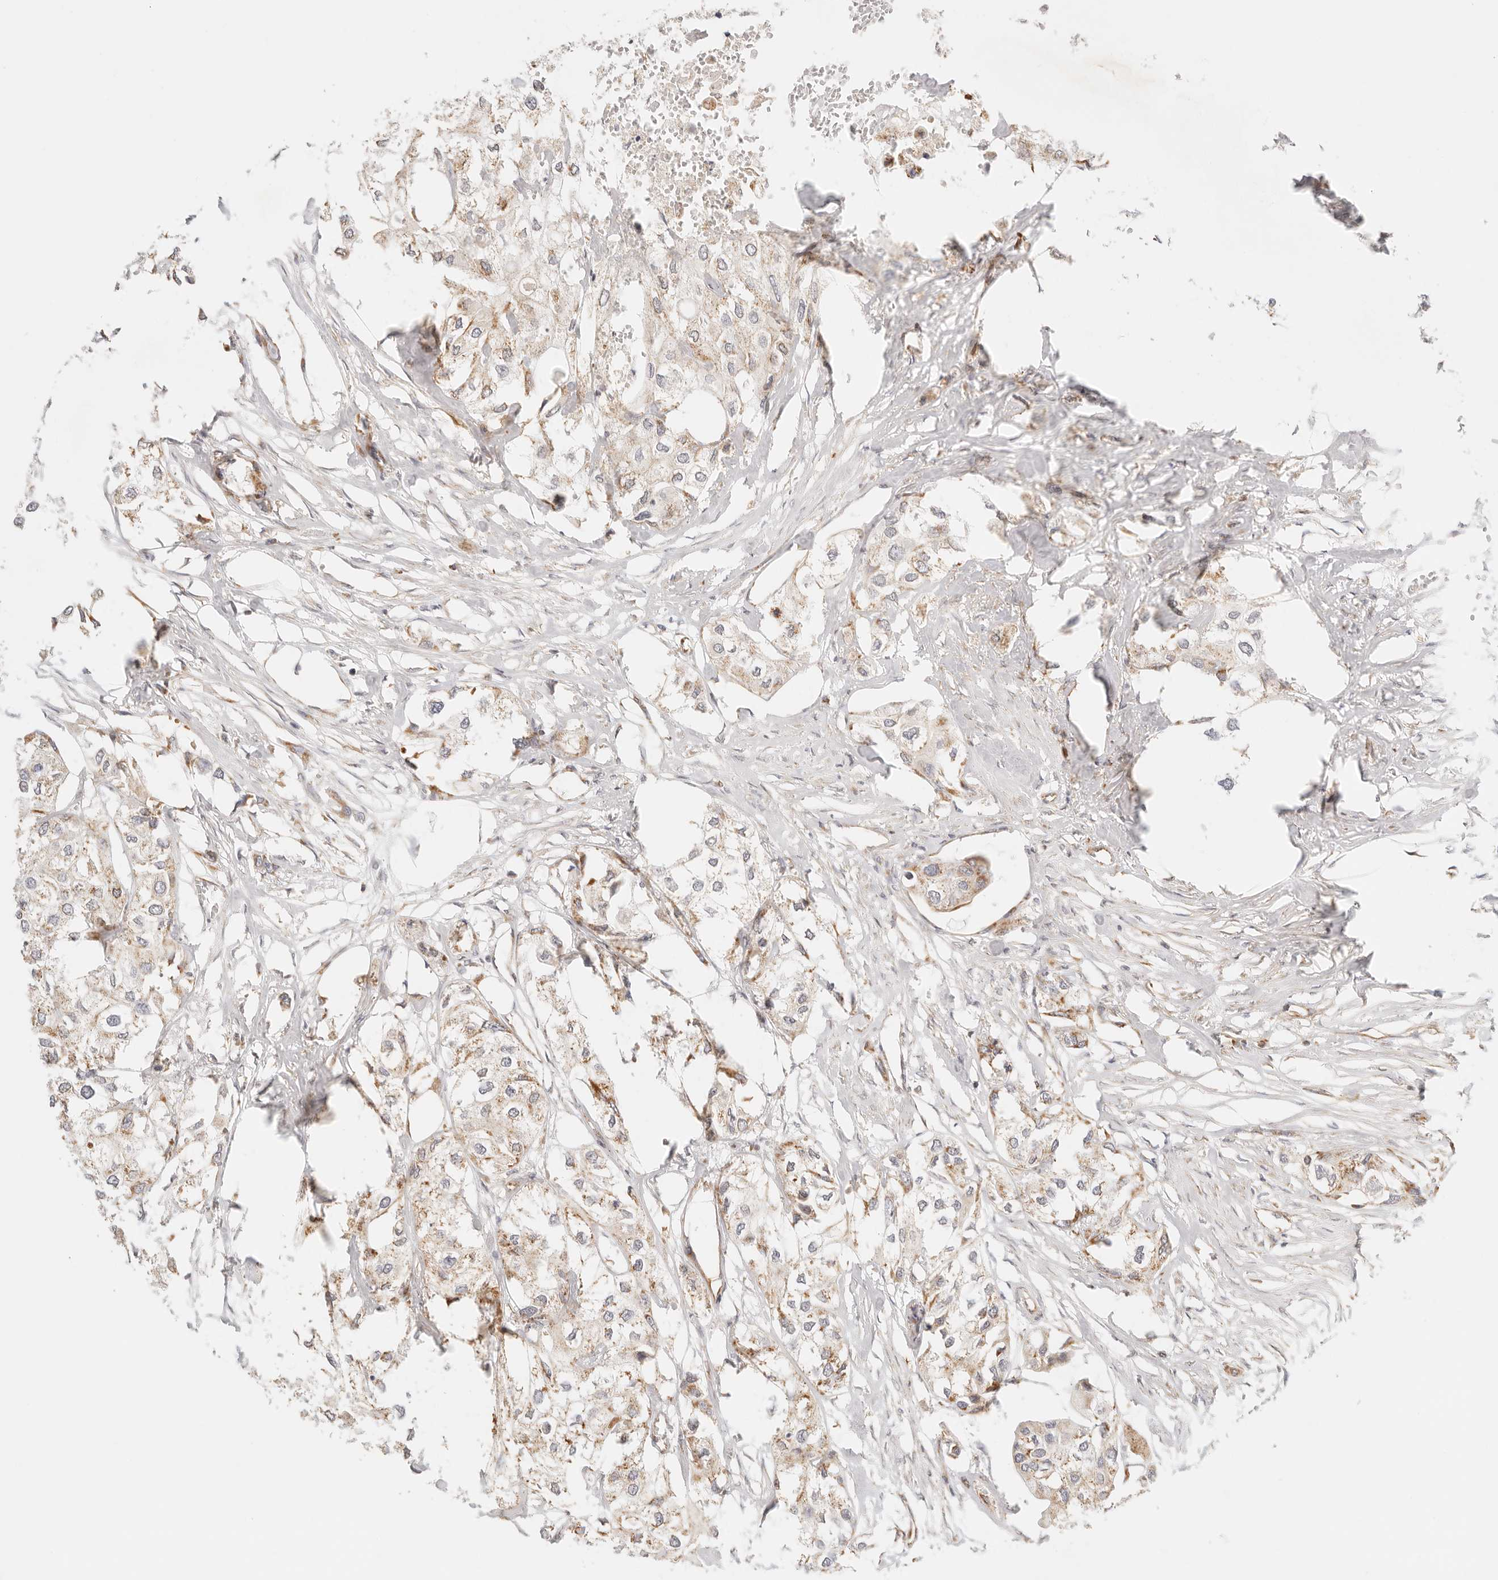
{"staining": {"intensity": "weak", "quantity": ">75%", "location": "cytoplasmic/membranous"}, "tissue": "urothelial cancer", "cell_type": "Tumor cells", "image_type": "cancer", "snomed": [{"axis": "morphology", "description": "Urothelial carcinoma, High grade"}, {"axis": "topography", "description": "Urinary bladder"}], "caption": "Immunohistochemistry (IHC) histopathology image of neoplastic tissue: urothelial carcinoma (high-grade) stained using immunohistochemistry exhibits low levels of weak protein expression localized specifically in the cytoplasmic/membranous of tumor cells, appearing as a cytoplasmic/membranous brown color.", "gene": "ZC3H11A", "patient": {"sex": "male", "age": 64}}